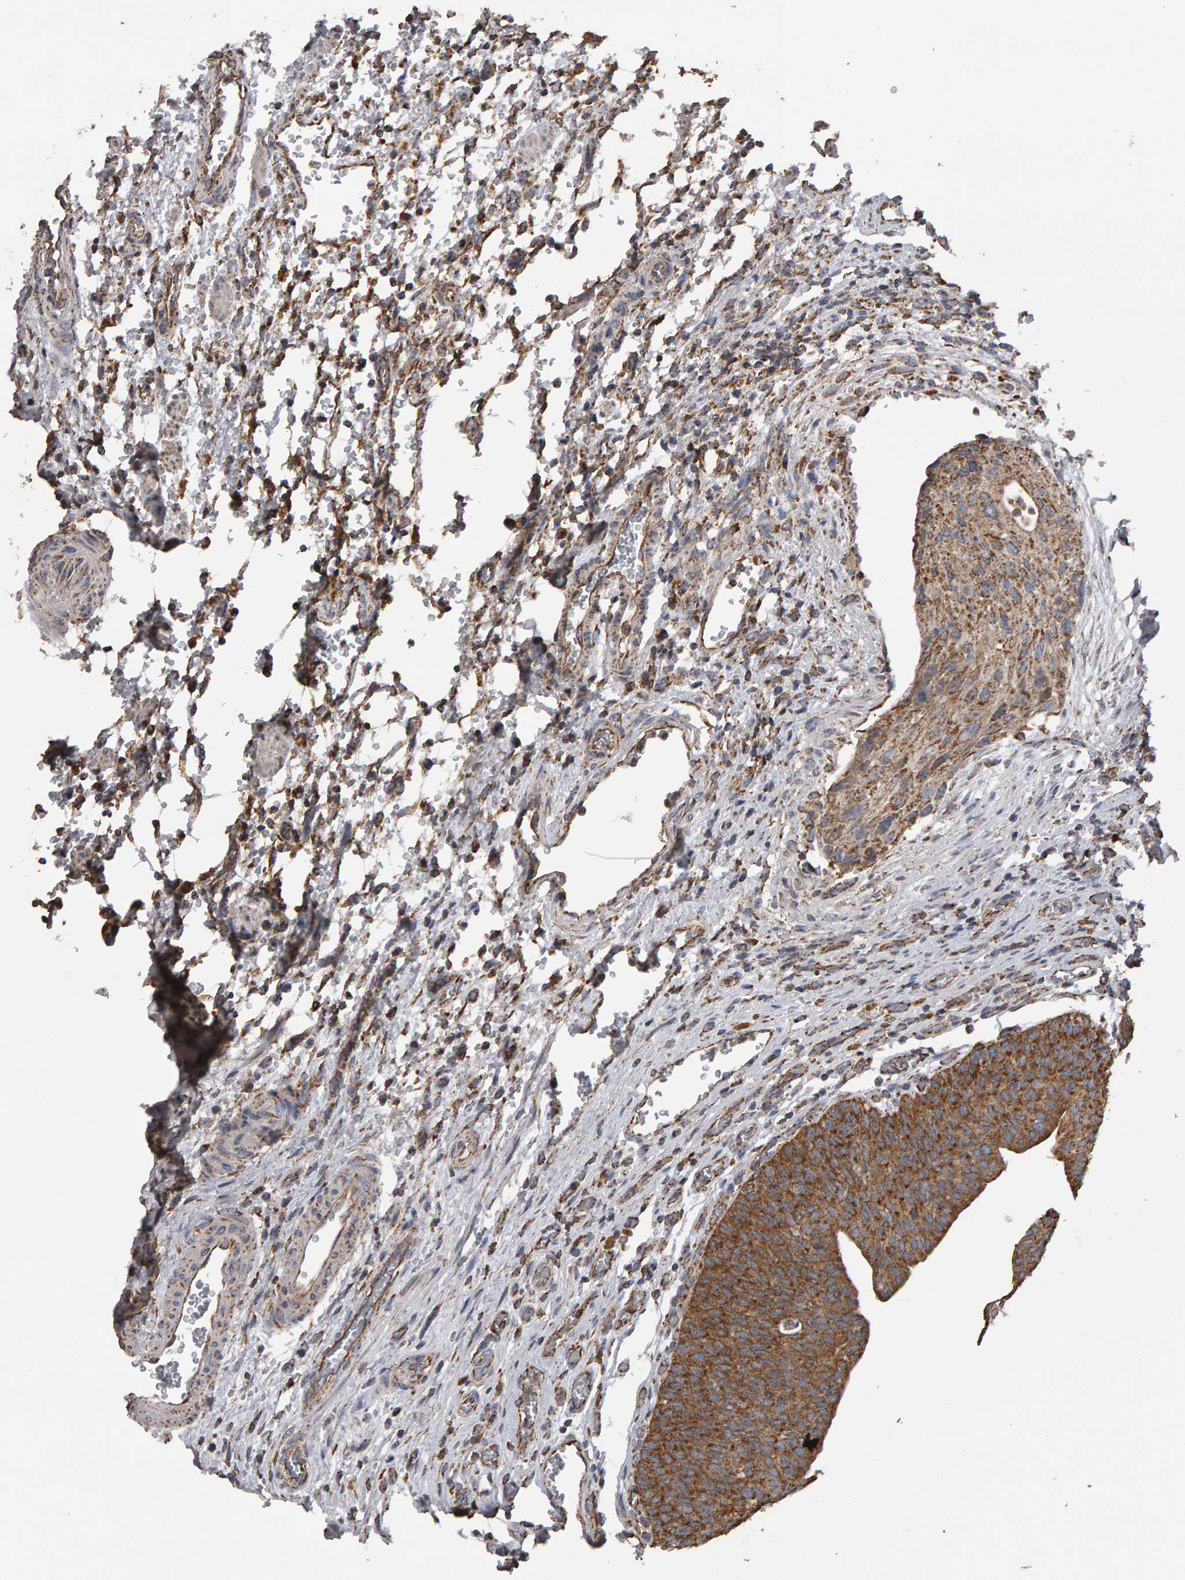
{"staining": {"intensity": "moderate", "quantity": ">75%", "location": "cytoplasmic/membranous"}, "tissue": "urothelial cancer", "cell_type": "Tumor cells", "image_type": "cancer", "snomed": [{"axis": "morphology", "description": "Urothelial carcinoma, Low grade"}, {"axis": "morphology", "description": "Urothelial carcinoma, High grade"}, {"axis": "topography", "description": "Urinary bladder"}], "caption": "DAB (3,3'-diaminobenzidine) immunohistochemical staining of urothelial carcinoma (high-grade) demonstrates moderate cytoplasmic/membranous protein expression in approximately >75% of tumor cells.", "gene": "TOM1L1", "patient": {"sex": "male", "age": 35}}